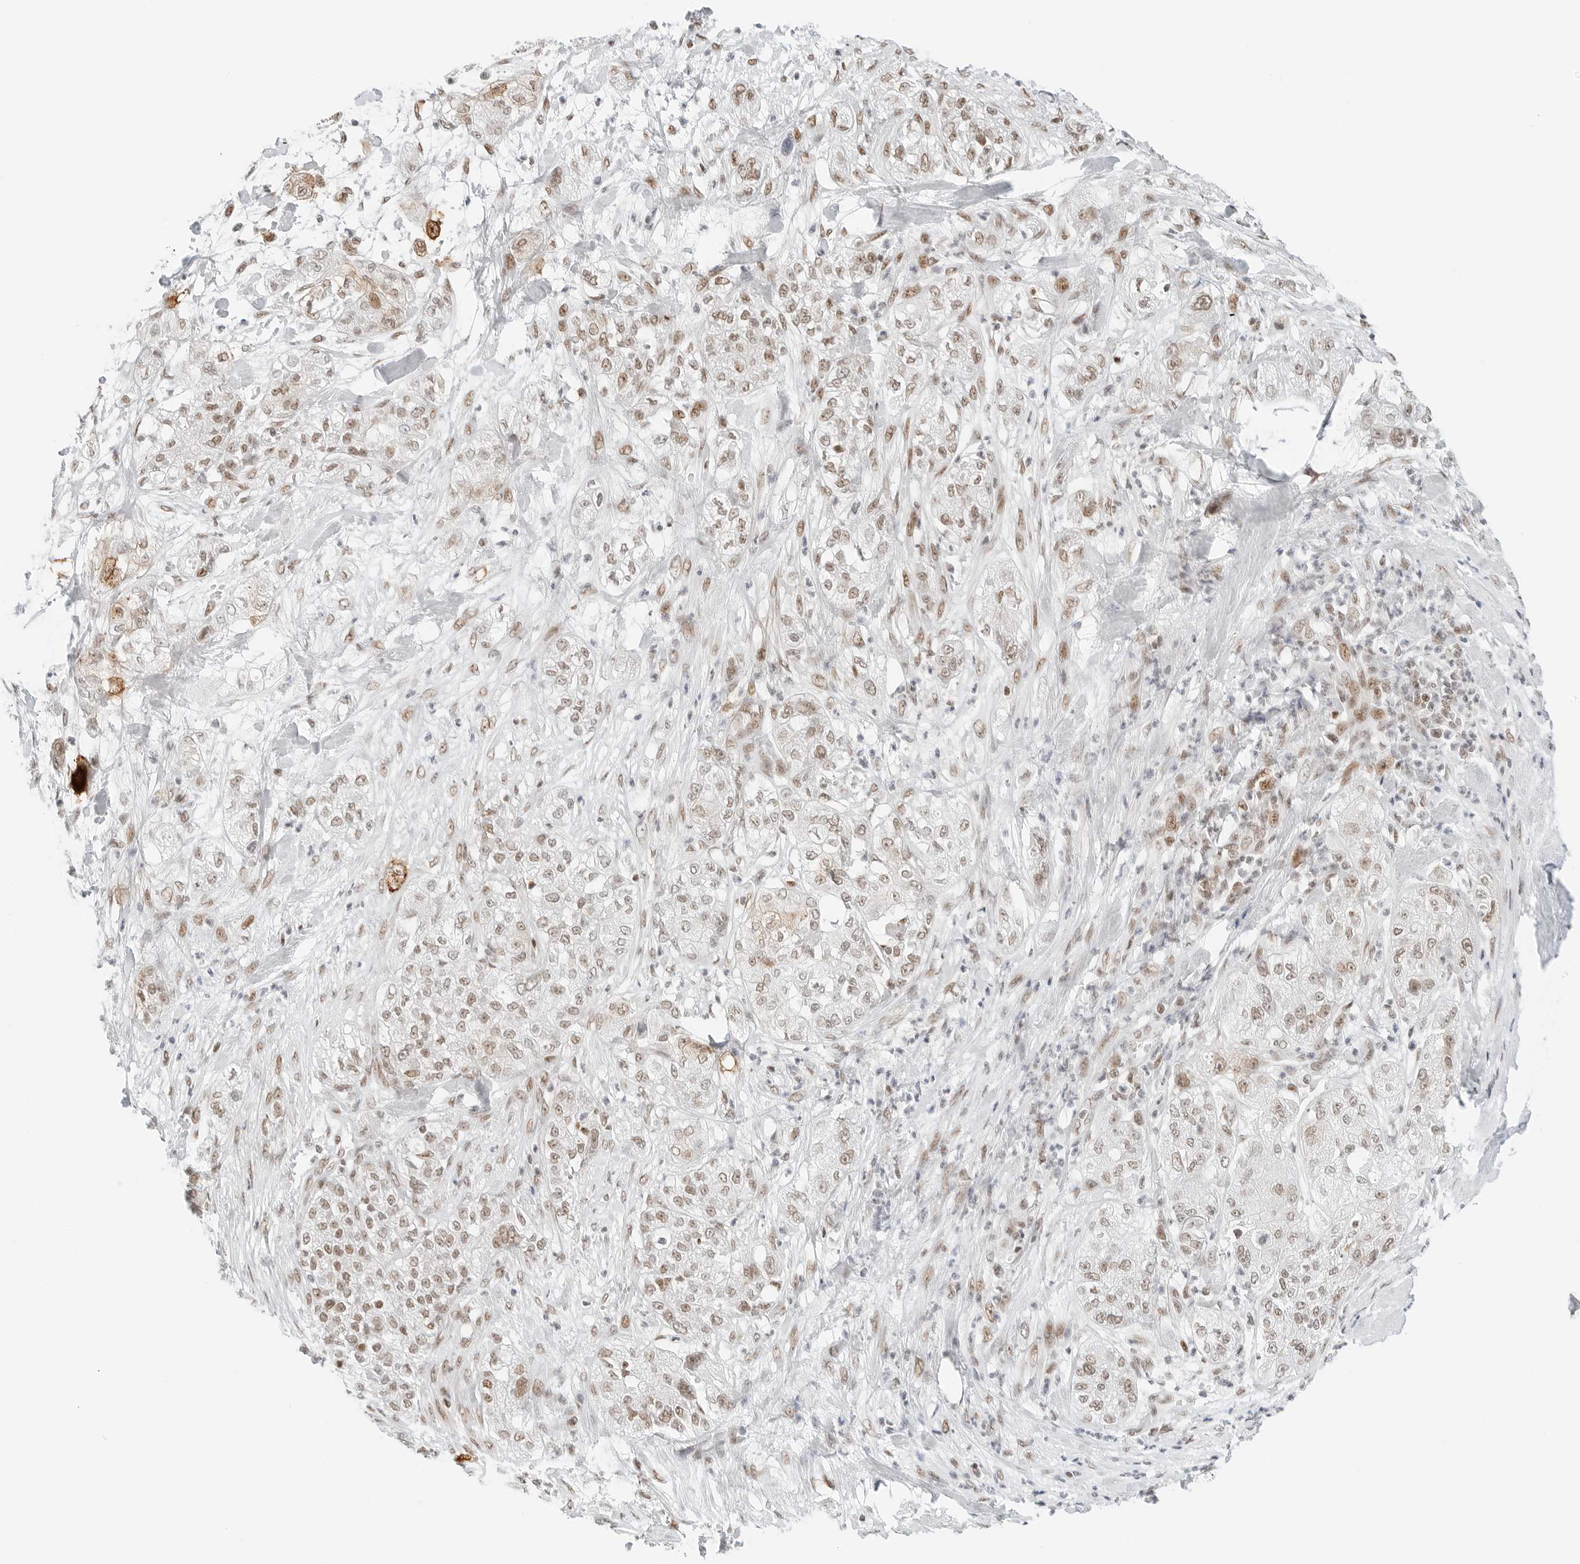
{"staining": {"intensity": "moderate", "quantity": ">75%", "location": "cytoplasmic/membranous,nuclear"}, "tissue": "pancreatic cancer", "cell_type": "Tumor cells", "image_type": "cancer", "snomed": [{"axis": "morphology", "description": "Adenocarcinoma, NOS"}, {"axis": "topography", "description": "Pancreas"}], "caption": "Immunohistochemistry (IHC) image of neoplastic tissue: human pancreatic cancer (adenocarcinoma) stained using IHC shows medium levels of moderate protein expression localized specifically in the cytoplasmic/membranous and nuclear of tumor cells, appearing as a cytoplasmic/membranous and nuclear brown color.", "gene": "CRTC2", "patient": {"sex": "female", "age": 78}}